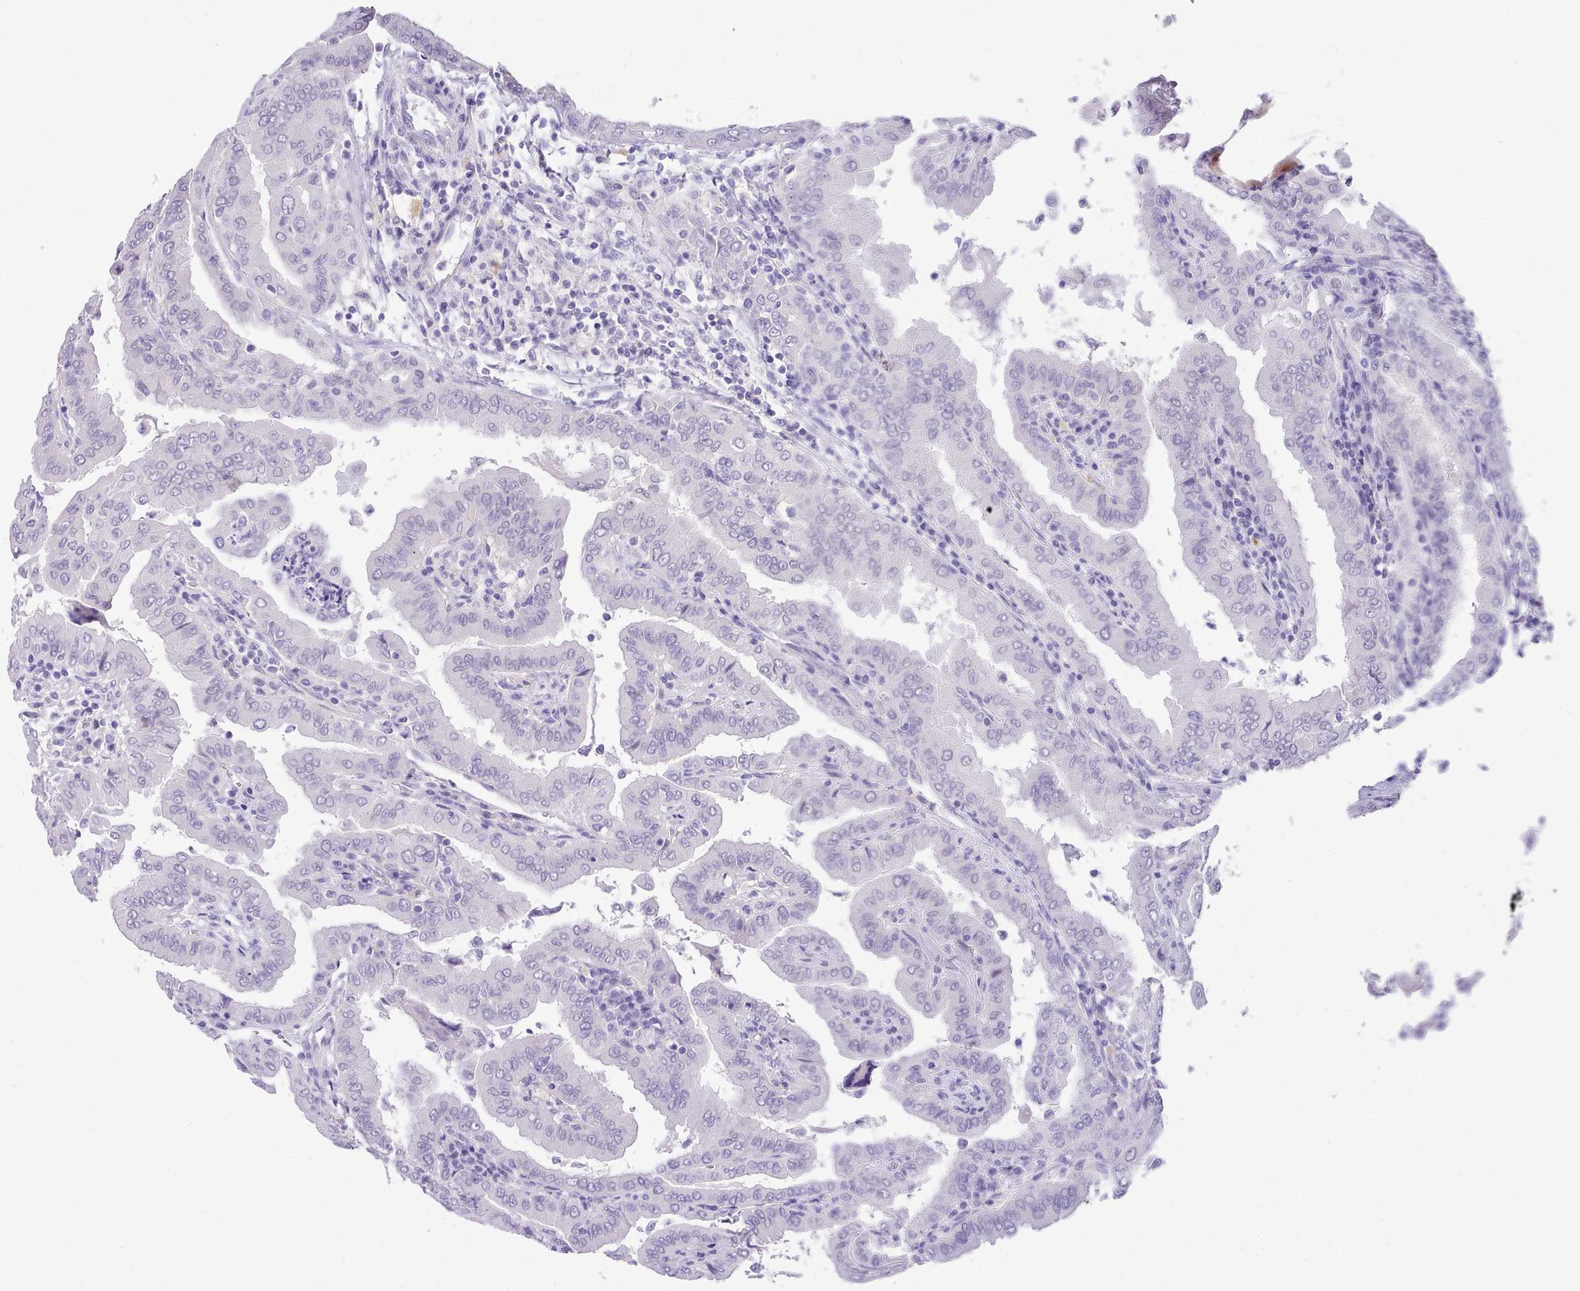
{"staining": {"intensity": "negative", "quantity": "none", "location": "none"}, "tissue": "thyroid cancer", "cell_type": "Tumor cells", "image_type": "cancer", "snomed": [{"axis": "morphology", "description": "Papillary adenocarcinoma, NOS"}, {"axis": "topography", "description": "Thyroid gland"}], "caption": "A micrograph of human thyroid papillary adenocarcinoma is negative for staining in tumor cells.", "gene": "LRRC37A", "patient": {"sex": "male", "age": 33}}